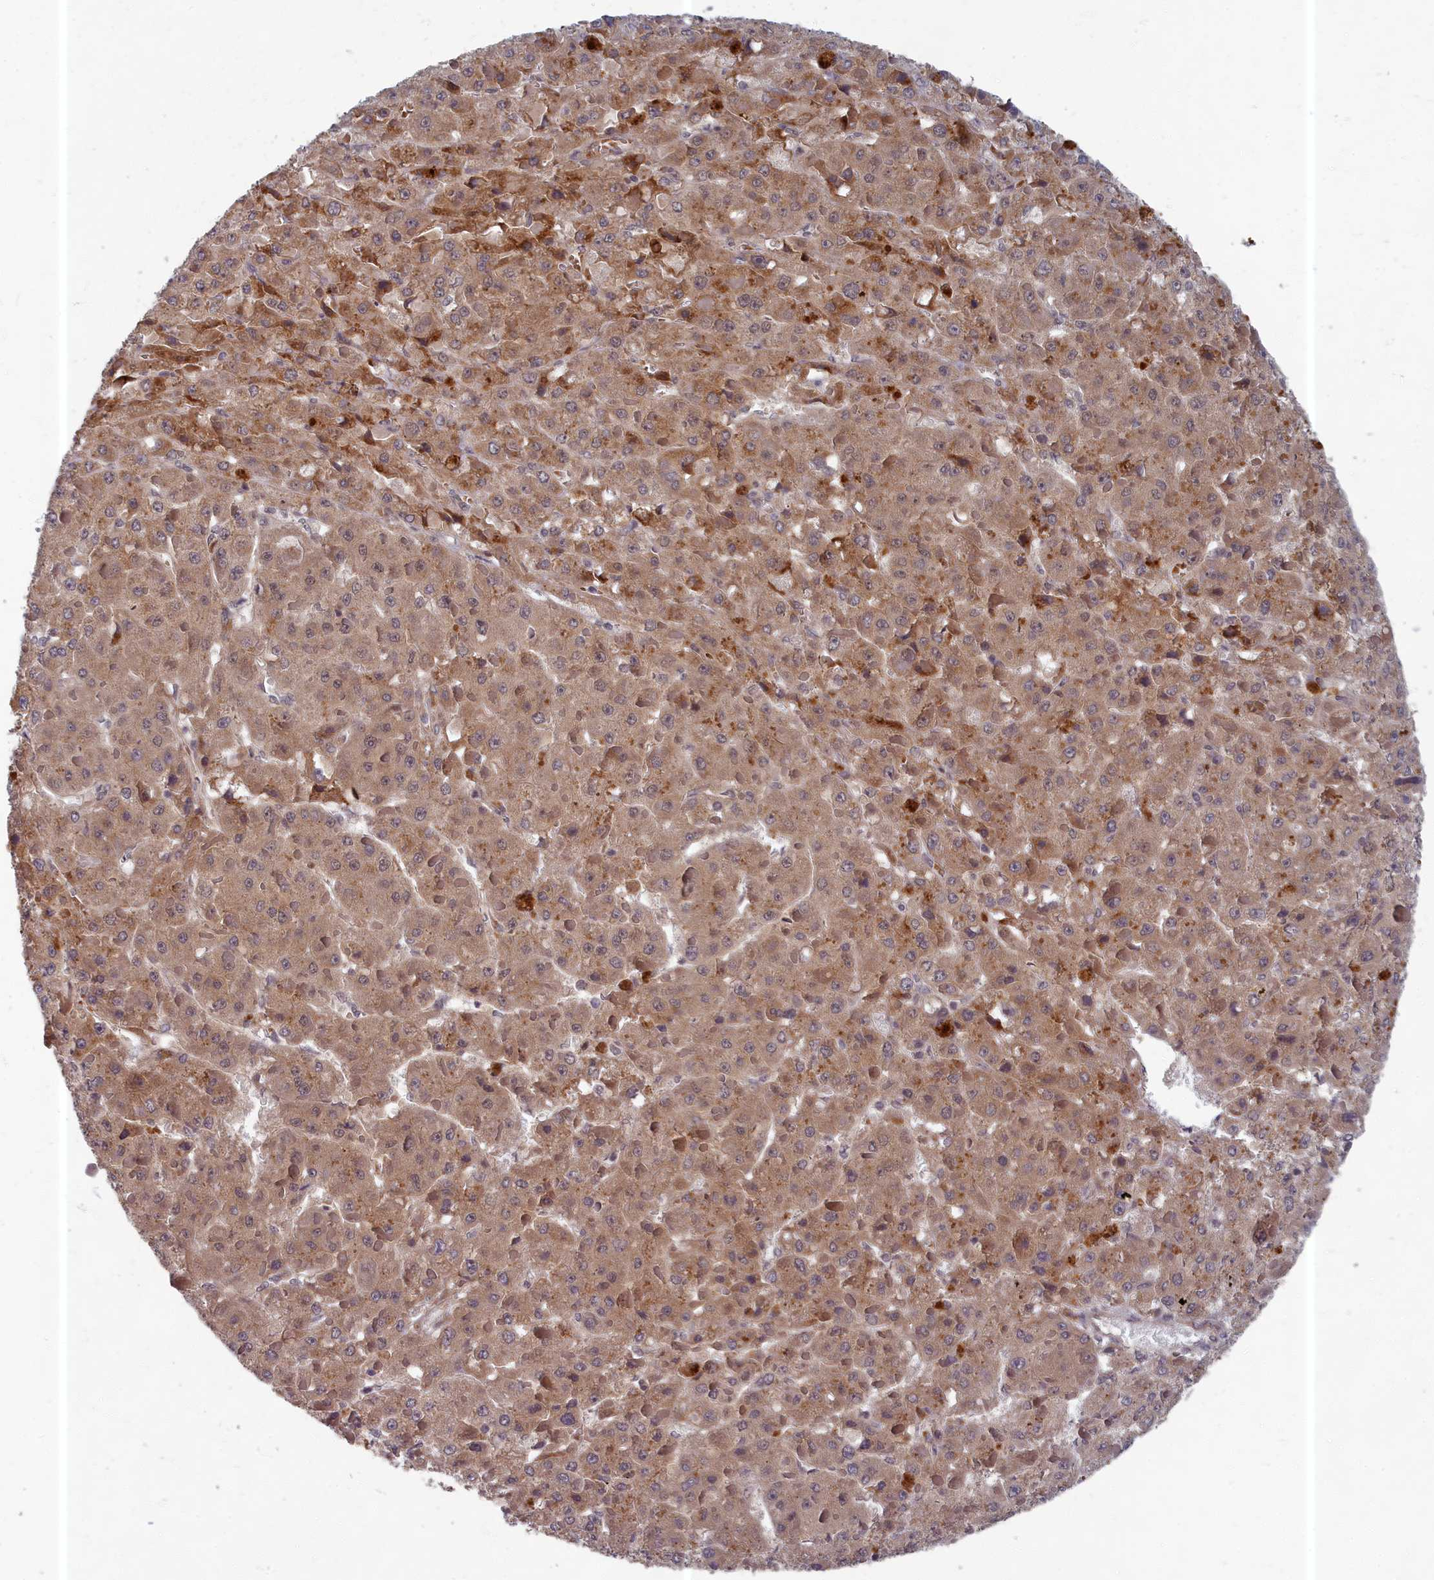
{"staining": {"intensity": "weak", "quantity": "25%-75%", "location": "cytoplasmic/membranous"}, "tissue": "liver cancer", "cell_type": "Tumor cells", "image_type": "cancer", "snomed": [{"axis": "morphology", "description": "Carcinoma, Hepatocellular, NOS"}, {"axis": "topography", "description": "Liver"}], "caption": "Approximately 25%-75% of tumor cells in human liver hepatocellular carcinoma display weak cytoplasmic/membranous protein positivity as visualized by brown immunohistochemical staining.", "gene": "EARS2", "patient": {"sex": "female", "age": 73}}